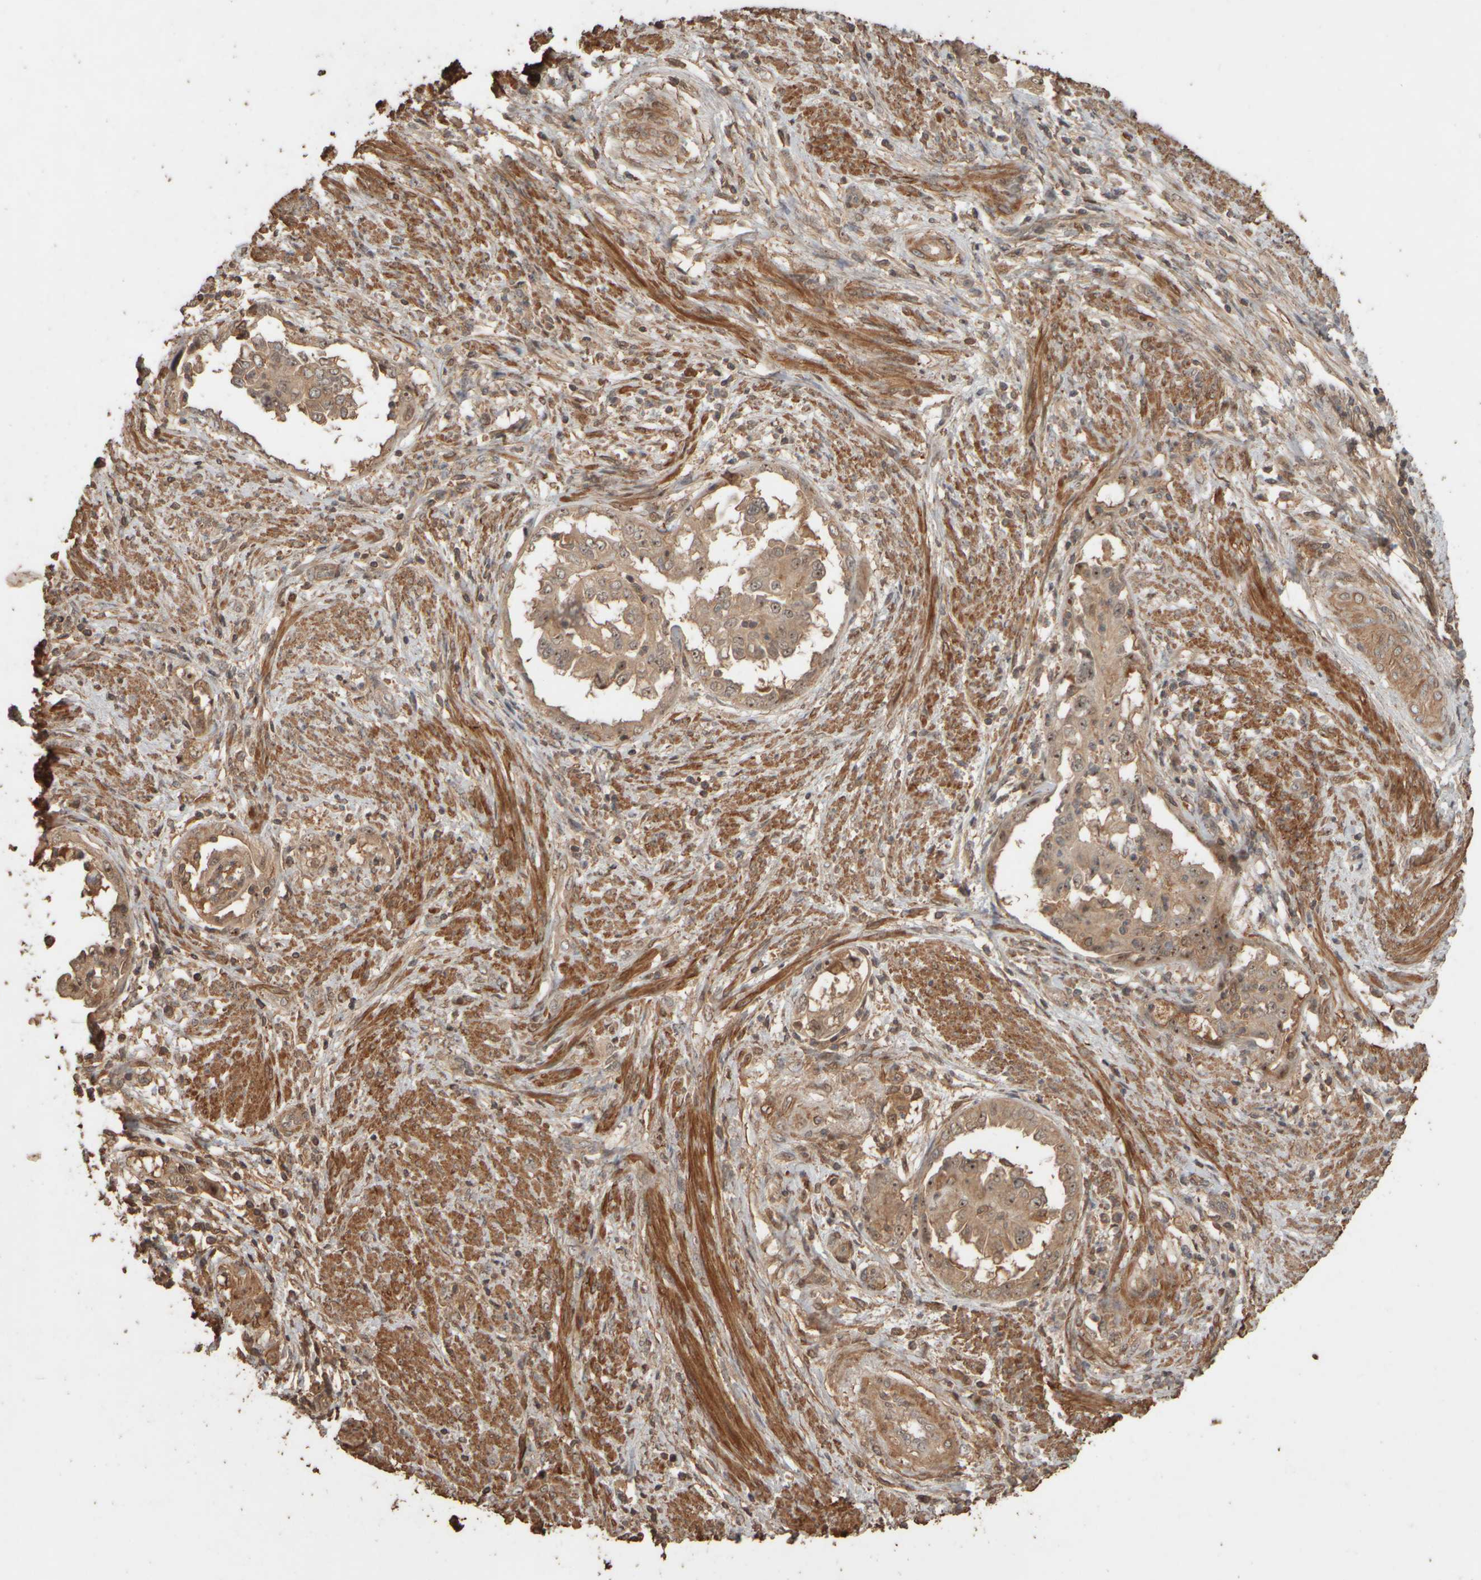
{"staining": {"intensity": "moderate", "quantity": ">75%", "location": "cytoplasmic/membranous,nuclear"}, "tissue": "endometrial cancer", "cell_type": "Tumor cells", "image_type": "cancer", "snomed": [{"axis": "morphology", "description": "Adenocarcinoma, NOS"}, {"axis": "topography", "description": "Endometrium"}], "caption": "IHC histopathology image of human endometrial cancer (adenocarcinoma) stained for a protein (brown), which shows medium levels of moderate cytoplasmic/membranous and nuclear staining in approximately >75% of tumor cells.", "gene": "SPHK1", "patient": {"sex": "female", "age": 85}}